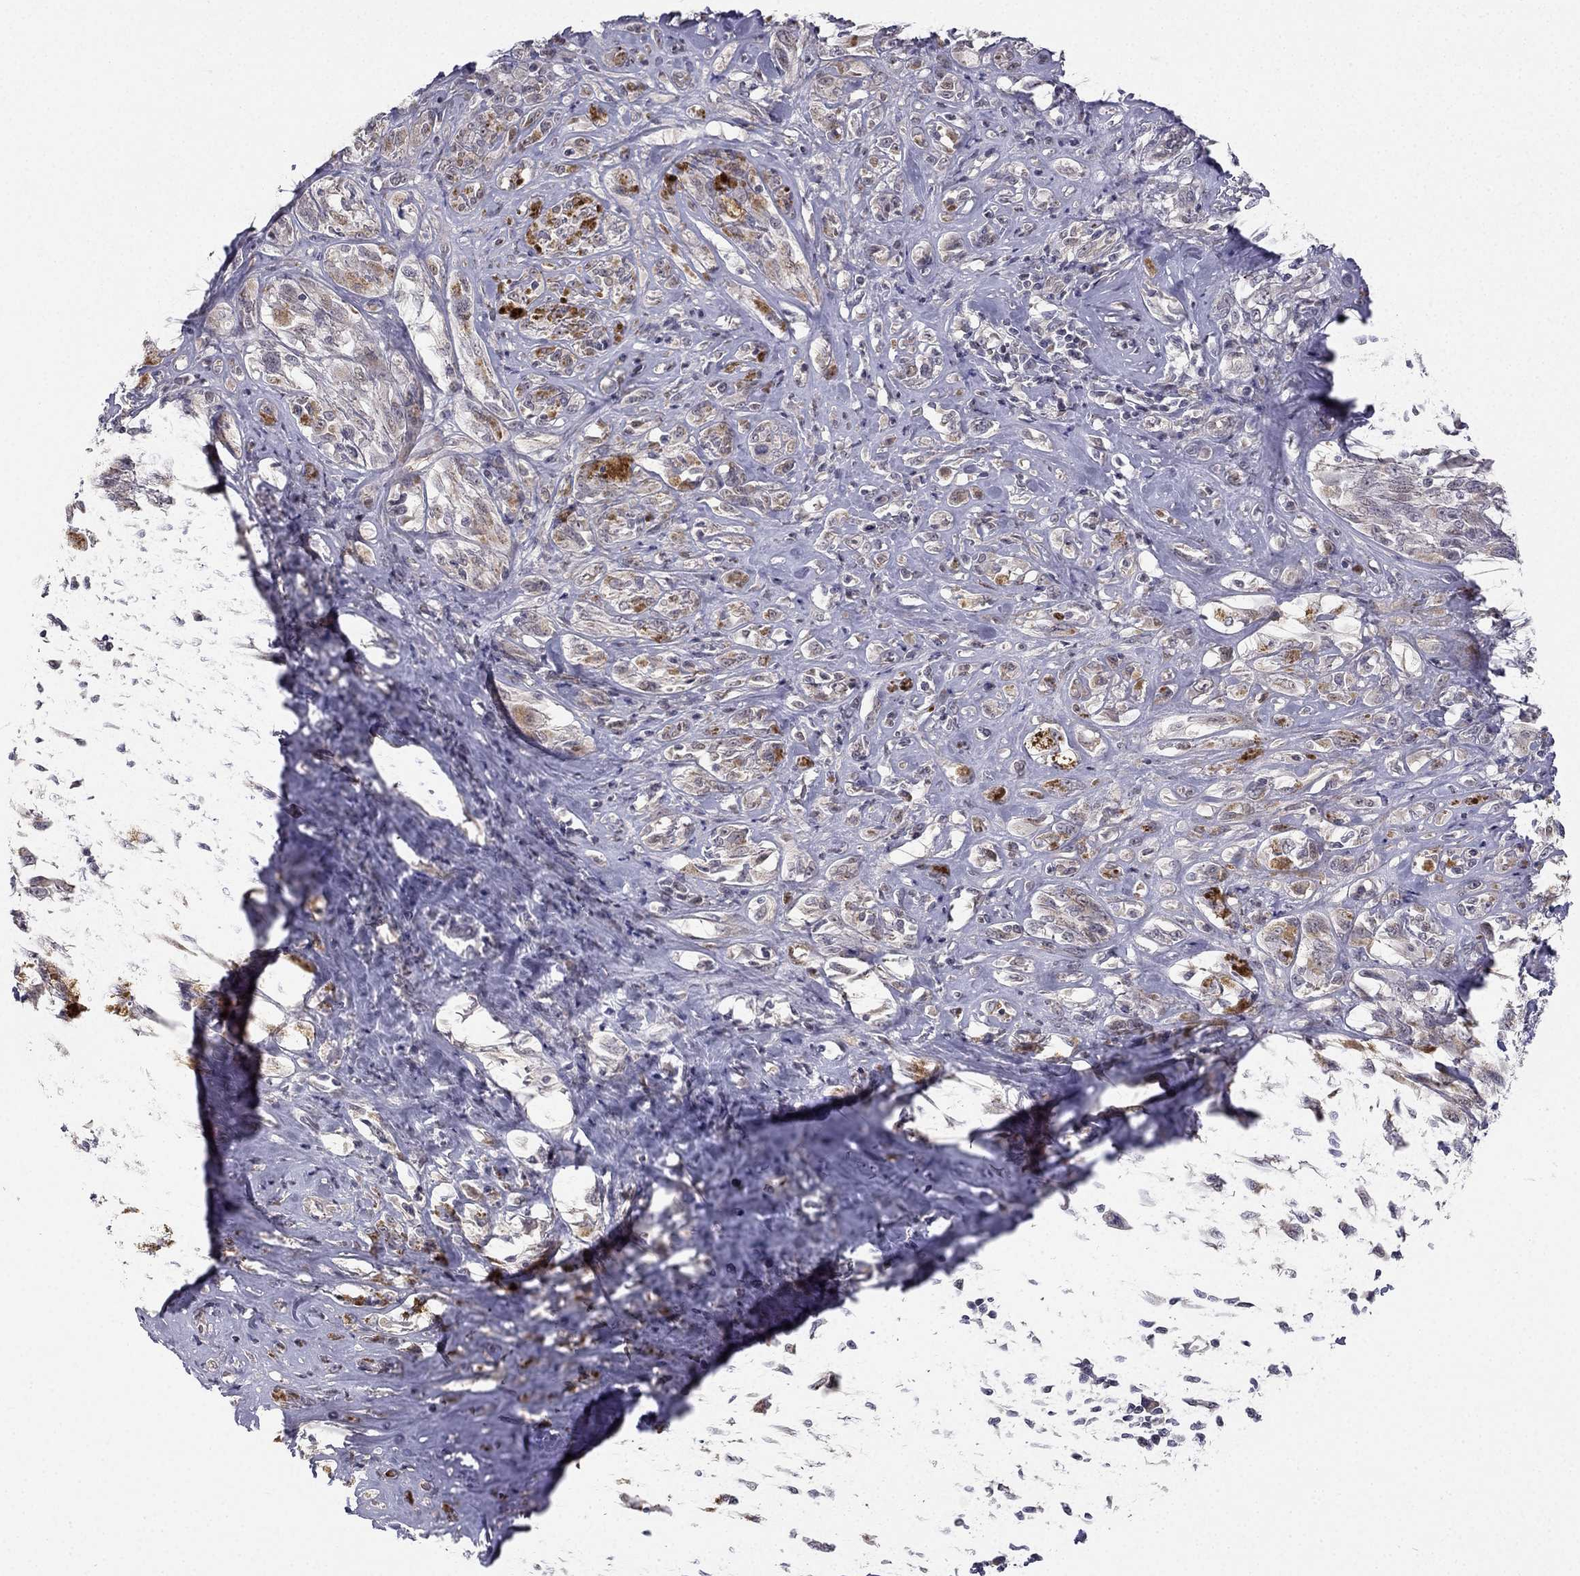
{"staining": {"intensity": "negative", "quantity": "none", "location": "none"}, "tissue": "melanoma", "cell_type": "Tumor cells", "image_type": "cancer", "snomed": [{"axis": "morphology", "description": "Malignant melanoma, NOS"}, {"axis": "topography", "description": "Skin"}], "caption": "Tumor cells are negative for brown protein staining in melanoma.", "gene": "CHST8", "patient": {"sex": "female", "age": 91}}